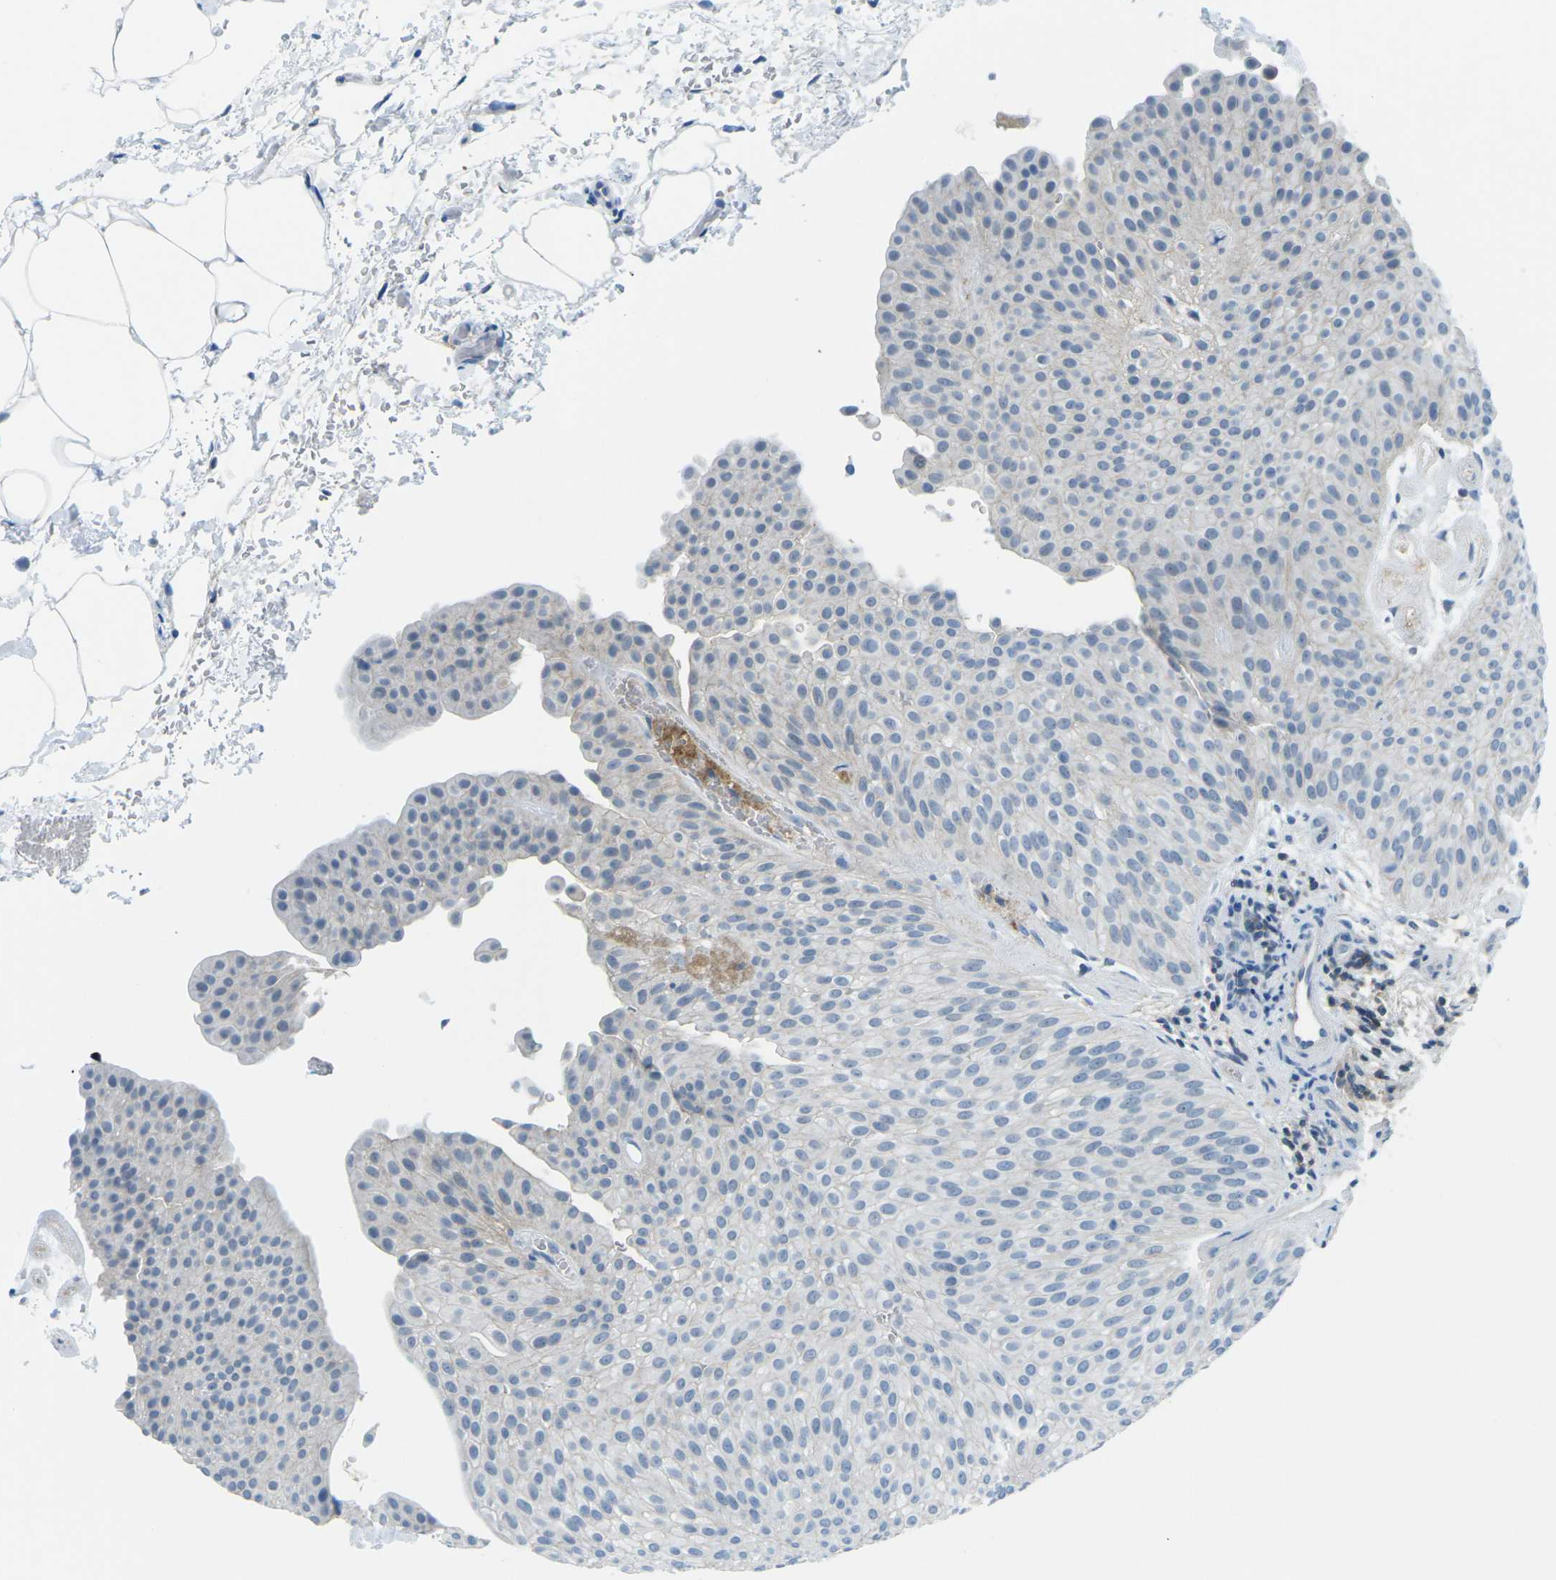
{"staining": {"intensity": "negative", "quantity": "none", "location": "none"}, "tissue": "urothelial cancer", "cell_type": "Tumor cells", "image_type": "cancer", "snomed": [{"axis": "morphology", "description": "Urothelial carcinoma, Low grade"}, {"axis": "topography", "description": "Urinary bladder"}], "caption": "Photomicrograph shows no significant protein staining in tumor cells of urothelial cancer.", "gene": "CD47", "patient": {"sex": "female", "age": 60}}